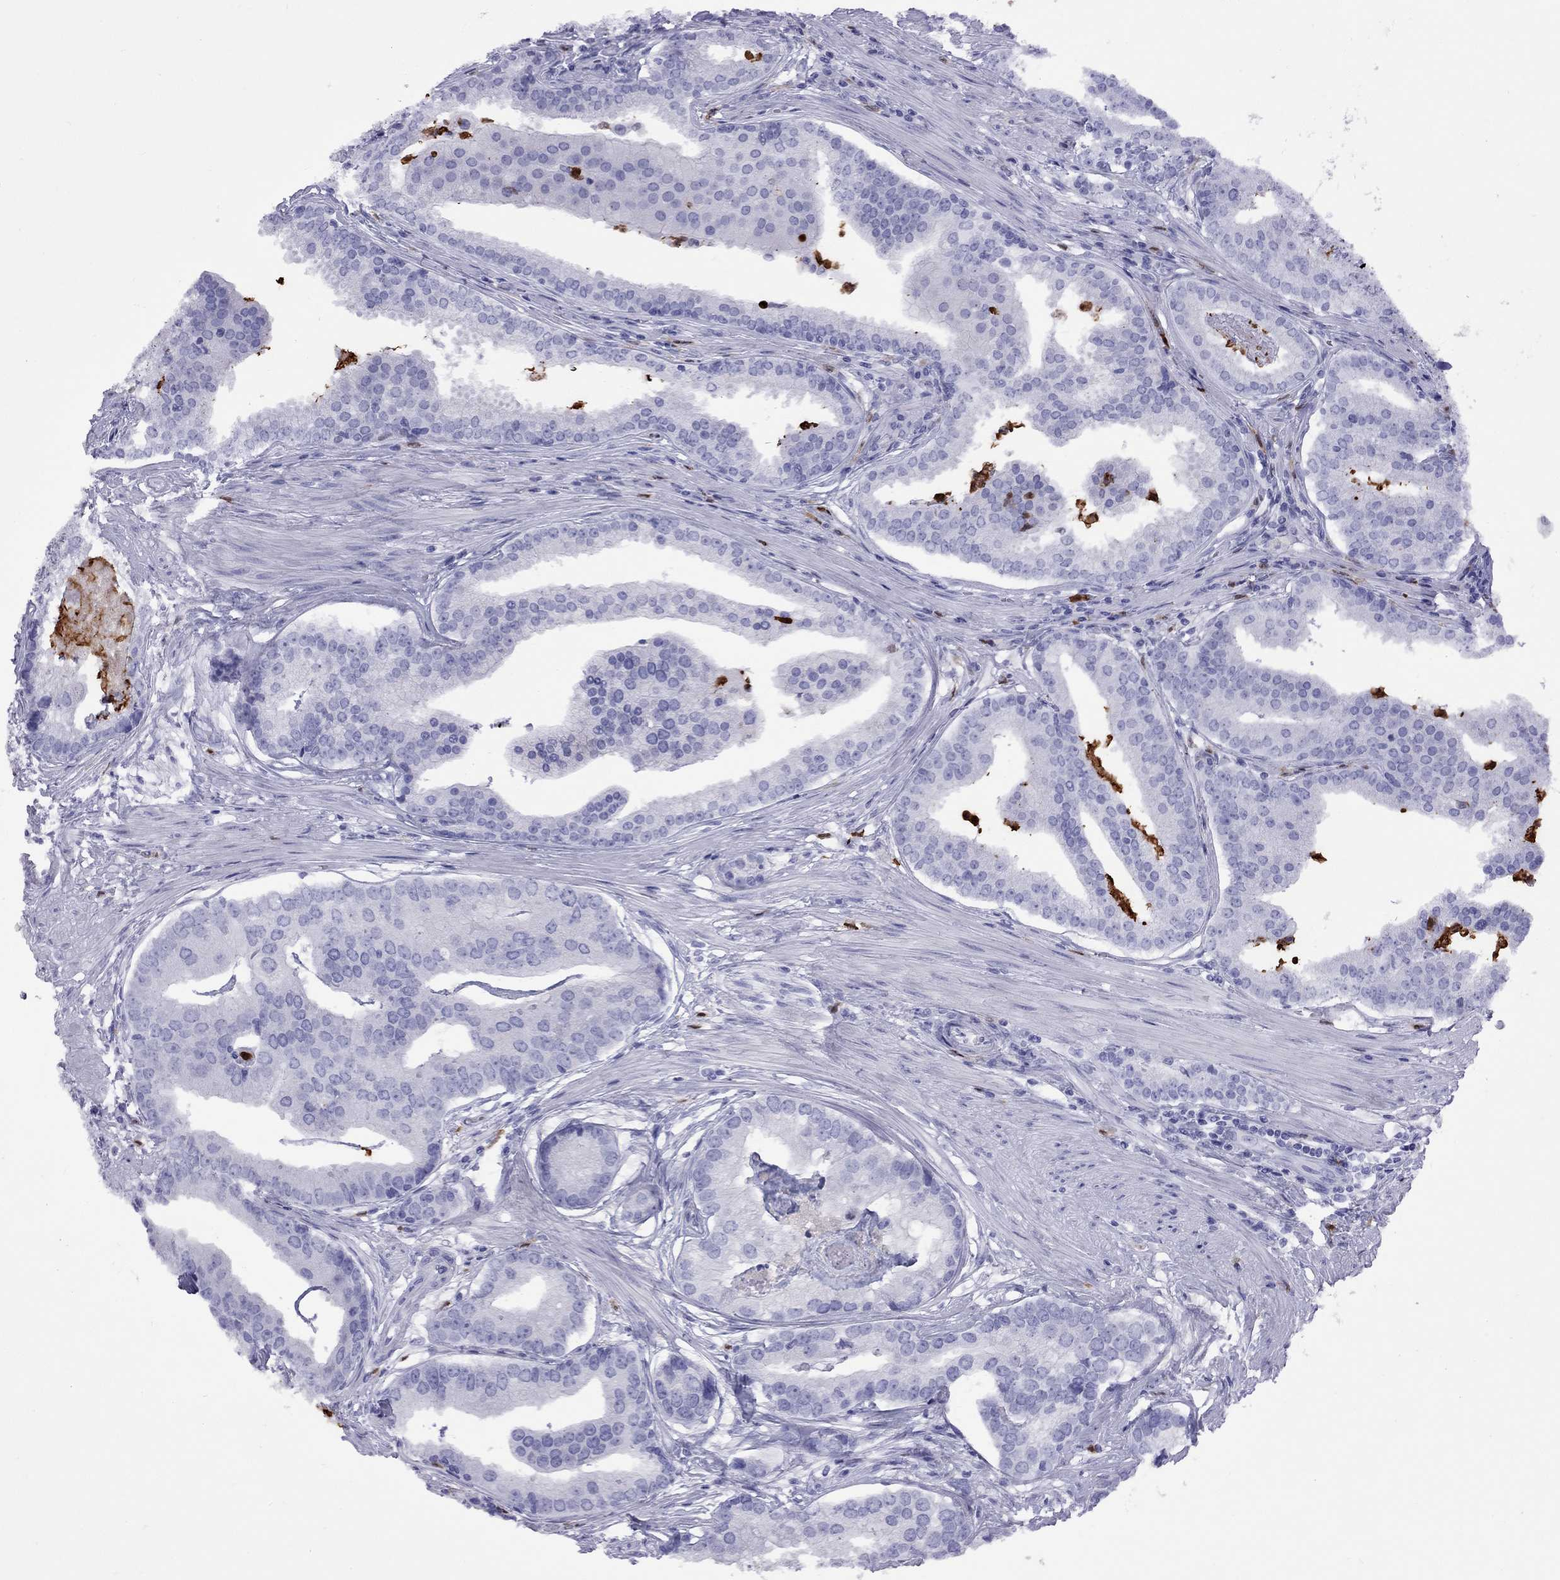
{"staining": {"intensity": "negative", "quantity": "none", "location": "none"}, "tissue": "prostate cancer", "cell_type": "Tumor cells", "image_type": "cancer", "snomed": [{"axis": "morphology", "description": "Adenocarcinoma, NOS"}, {"axis": "topography", "description": "Prostate and seminal vesicle, NOS"}, {"axis": "topography", "description": "Prostate"}], "caption": "Tumor cells show no significant expression in prostate cancer (adenocarcinoma).", "gene": "SLAMF1", "patient": {"sex": "male", "age": 44}}